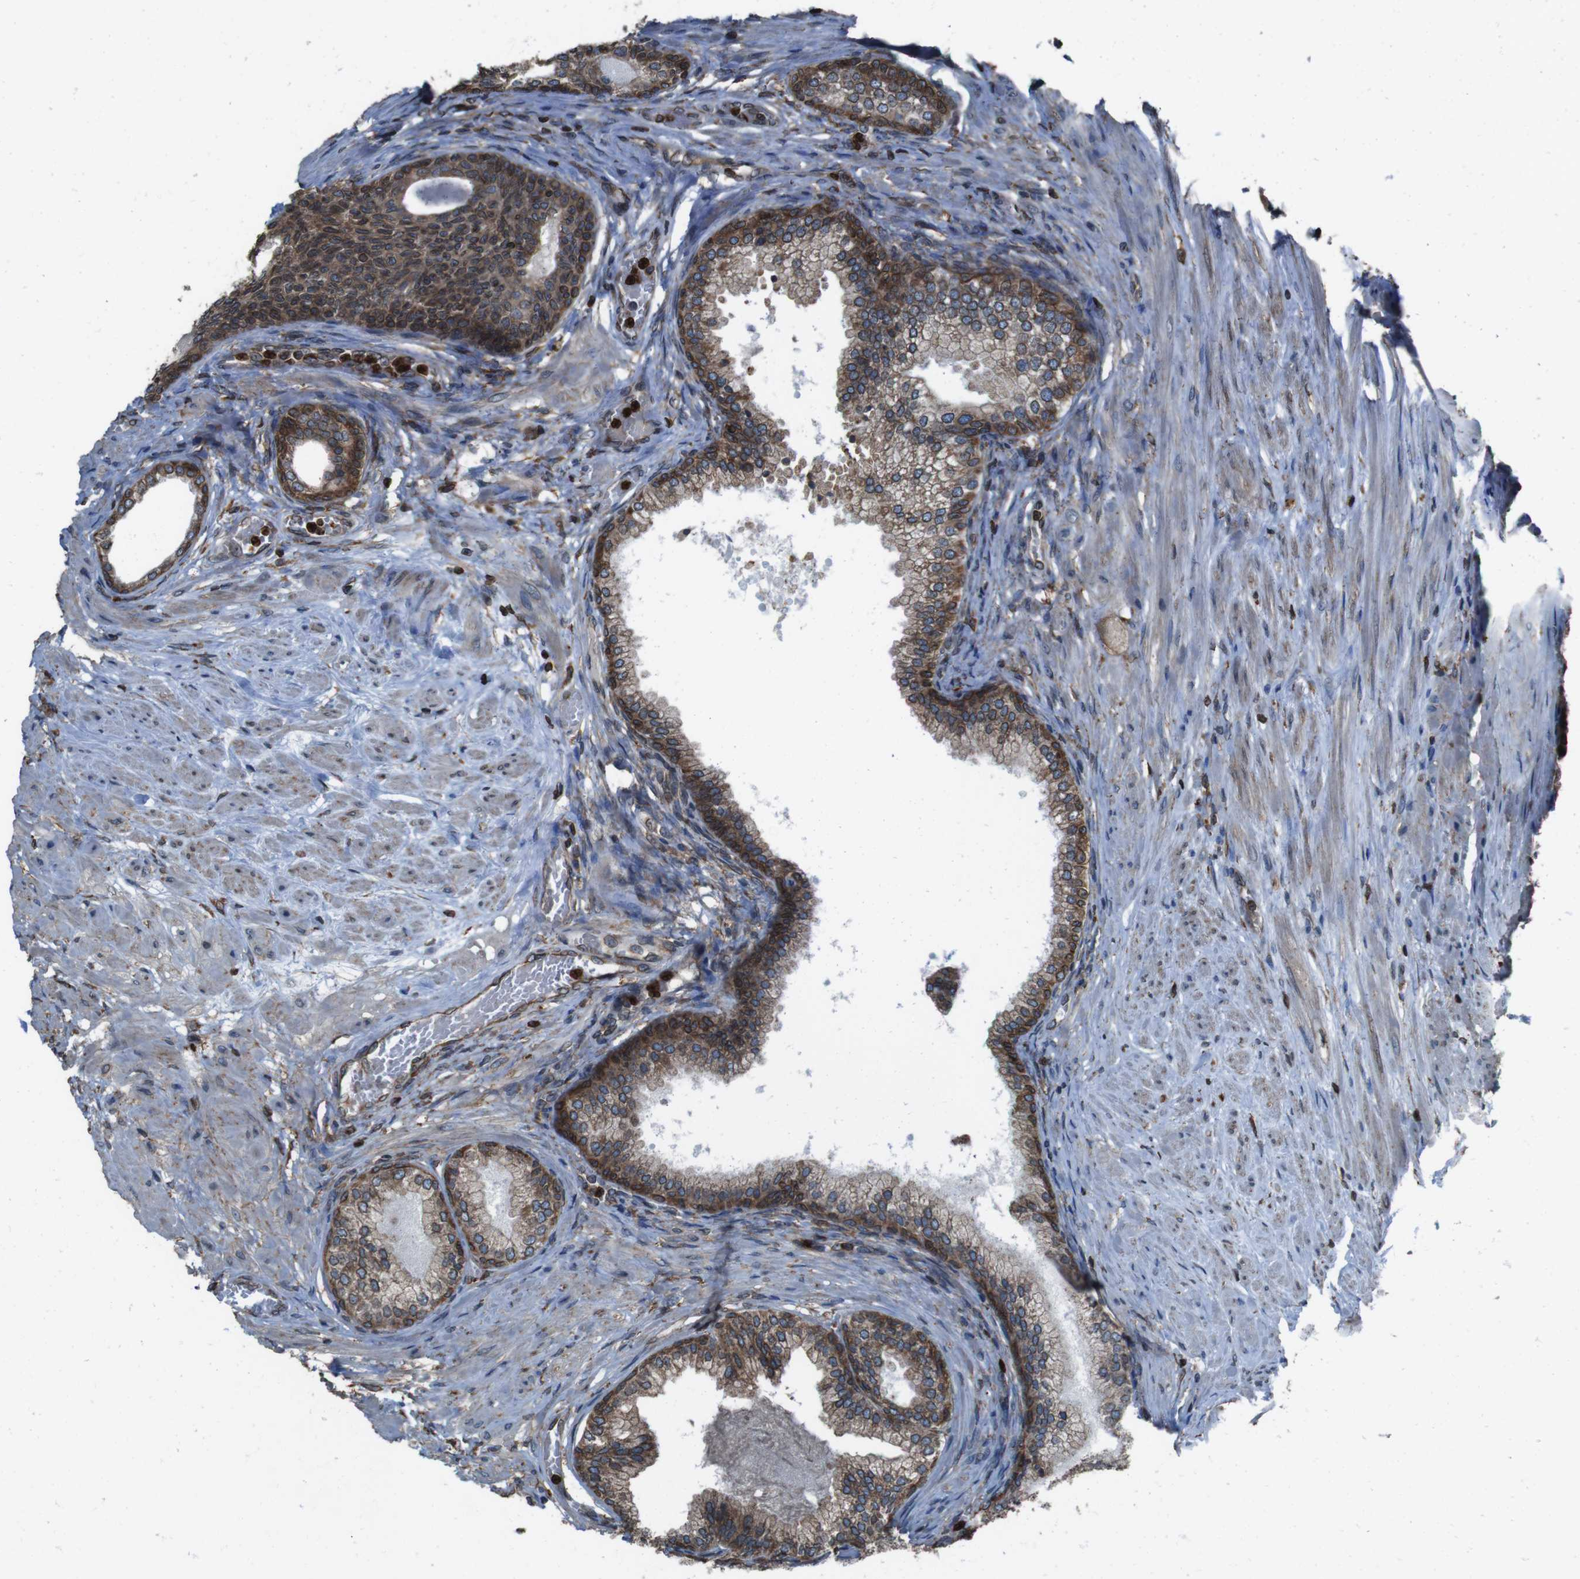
{"staining": {"intensity": "moderate", "quantity": ">75%", "location": "cytoplasmic/membranous,nuclear"}, "tissue": "prostate", "cell_type": "Glandular cells", "image_type": "normal", "snomed": [{"axis": "morphology", "description": "Normal tissue, NOS"}, {"axis": "morphology", "description": "Urothelial carcinoma, Low grade"}, {"axis": "topography", "description": "Urinary bladder"}, {"axis": "topography", "description": "Prostate"}], "caption": "Unremarkable prostate was stained to show a protein in brown. There is medium levels of moderate cytoplasmic/membranous,nuclear expression in approximately >75% of glandular cells. Immunohistochemistry stains the protein of interest in brown and the nuclei are stained blue.", "gene": "APMAP", "patient": {"sex": "male", "age": 60}}